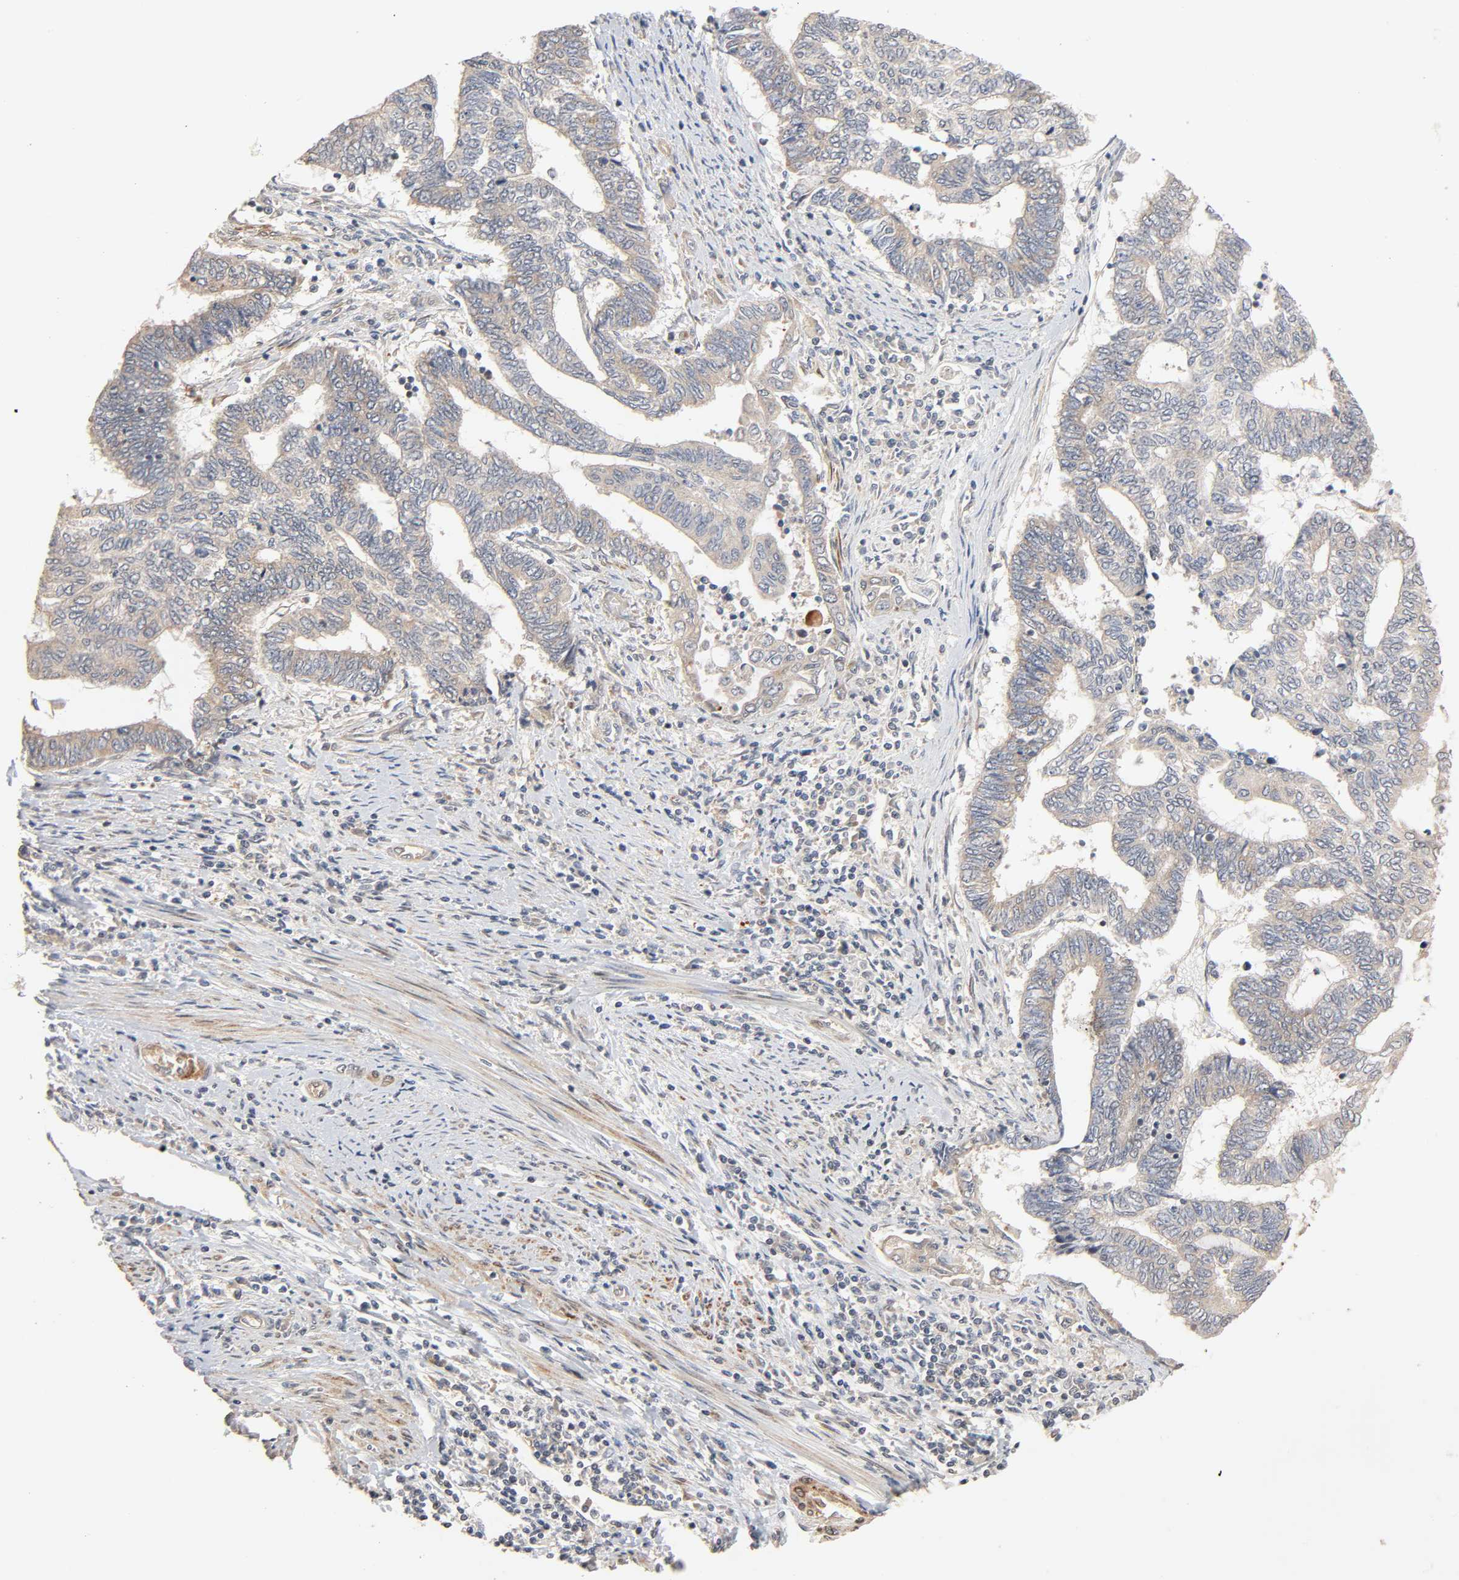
{"staining": {"intensity": "moderate", "quantity": "25%-75%", "location": "cytoplasmic/membranous"}, "tissue": "endometrial cancer", "cell_type": "Tumor cells", "image_type": "cancer", "snomed": [{"axis": "morphology", "description": "Adenocarcinoma, NOS"}, {"axis": "topography", "description": "Uterus"}, {"axis": "topography", "description": "Endometrium"}], "caption": "Endometrial cancer (adenocarcinoma) stained with immunohistochemistry reveals moderate cytoplasmic/membranous staining in about 25%-75% of tumor cells. (DAB = brown stain, brightfield microscopy at high magnification).", "gene": "NEMF", "patient": {"sex": "female", "age": 70}}